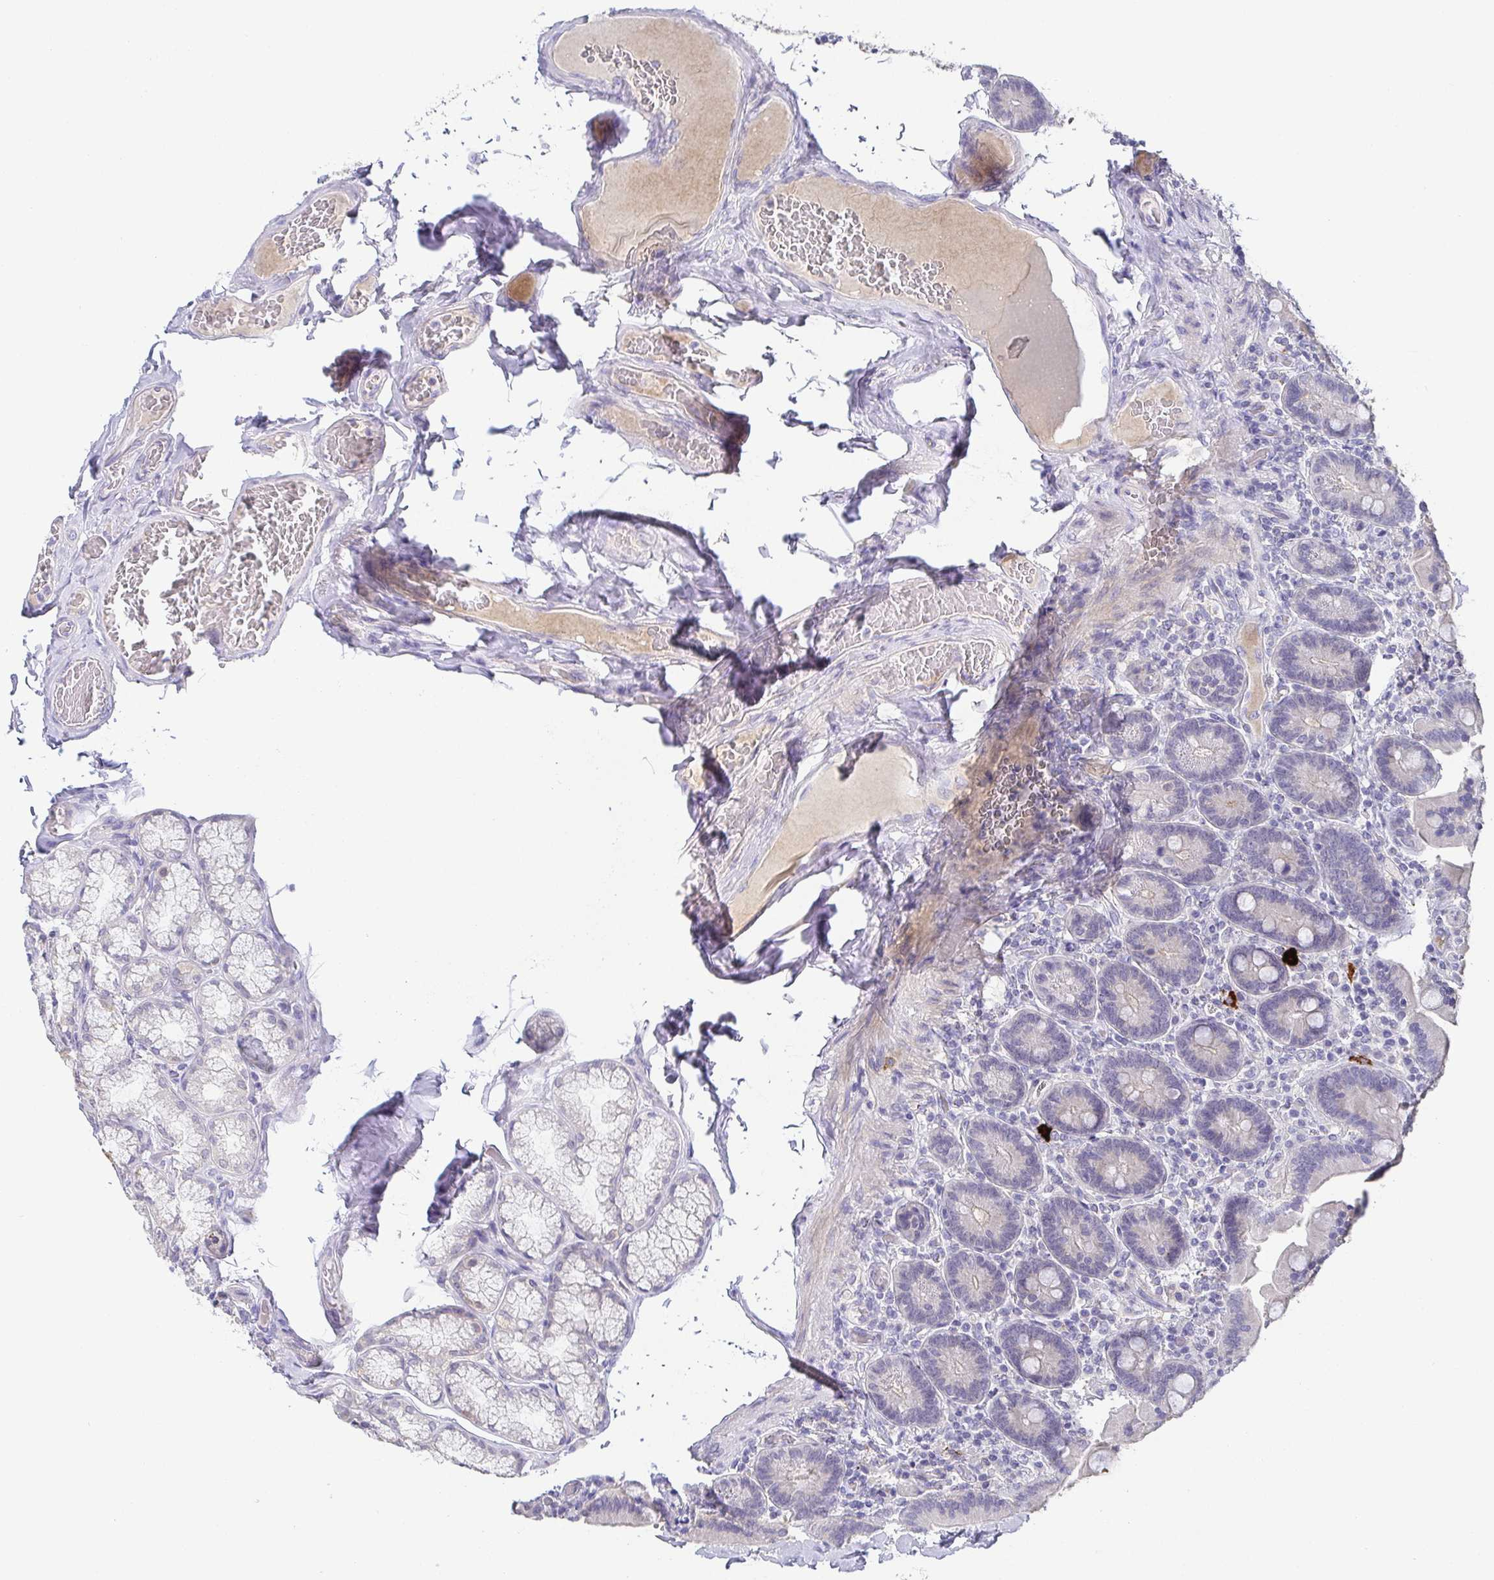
{"staining": {"intensity": "negative", "quantity": "none", "location": "none"}, "tissue": "duodenum", "cell_type": "Glandular cells", "image_type": "normal", "snomed": [{"axis": "morphology", "description": "Normal tissue, NOS"}, {"axis": "topography", "description": "Duodenum"}], "caption": "High magnification brightfield microscopy of unremarkable duodenum stained with DAB (brown) and counterstained with hematoxylin (blue): glandular cells show no significant positivity. (DAB (3,3'-diaminobenzidine) immunohistochemistry (IHC) visualized using brightfield microscopy, high magnification).", "gene": "RNASE7", "patient": {"sex": "female", "age": 62}}